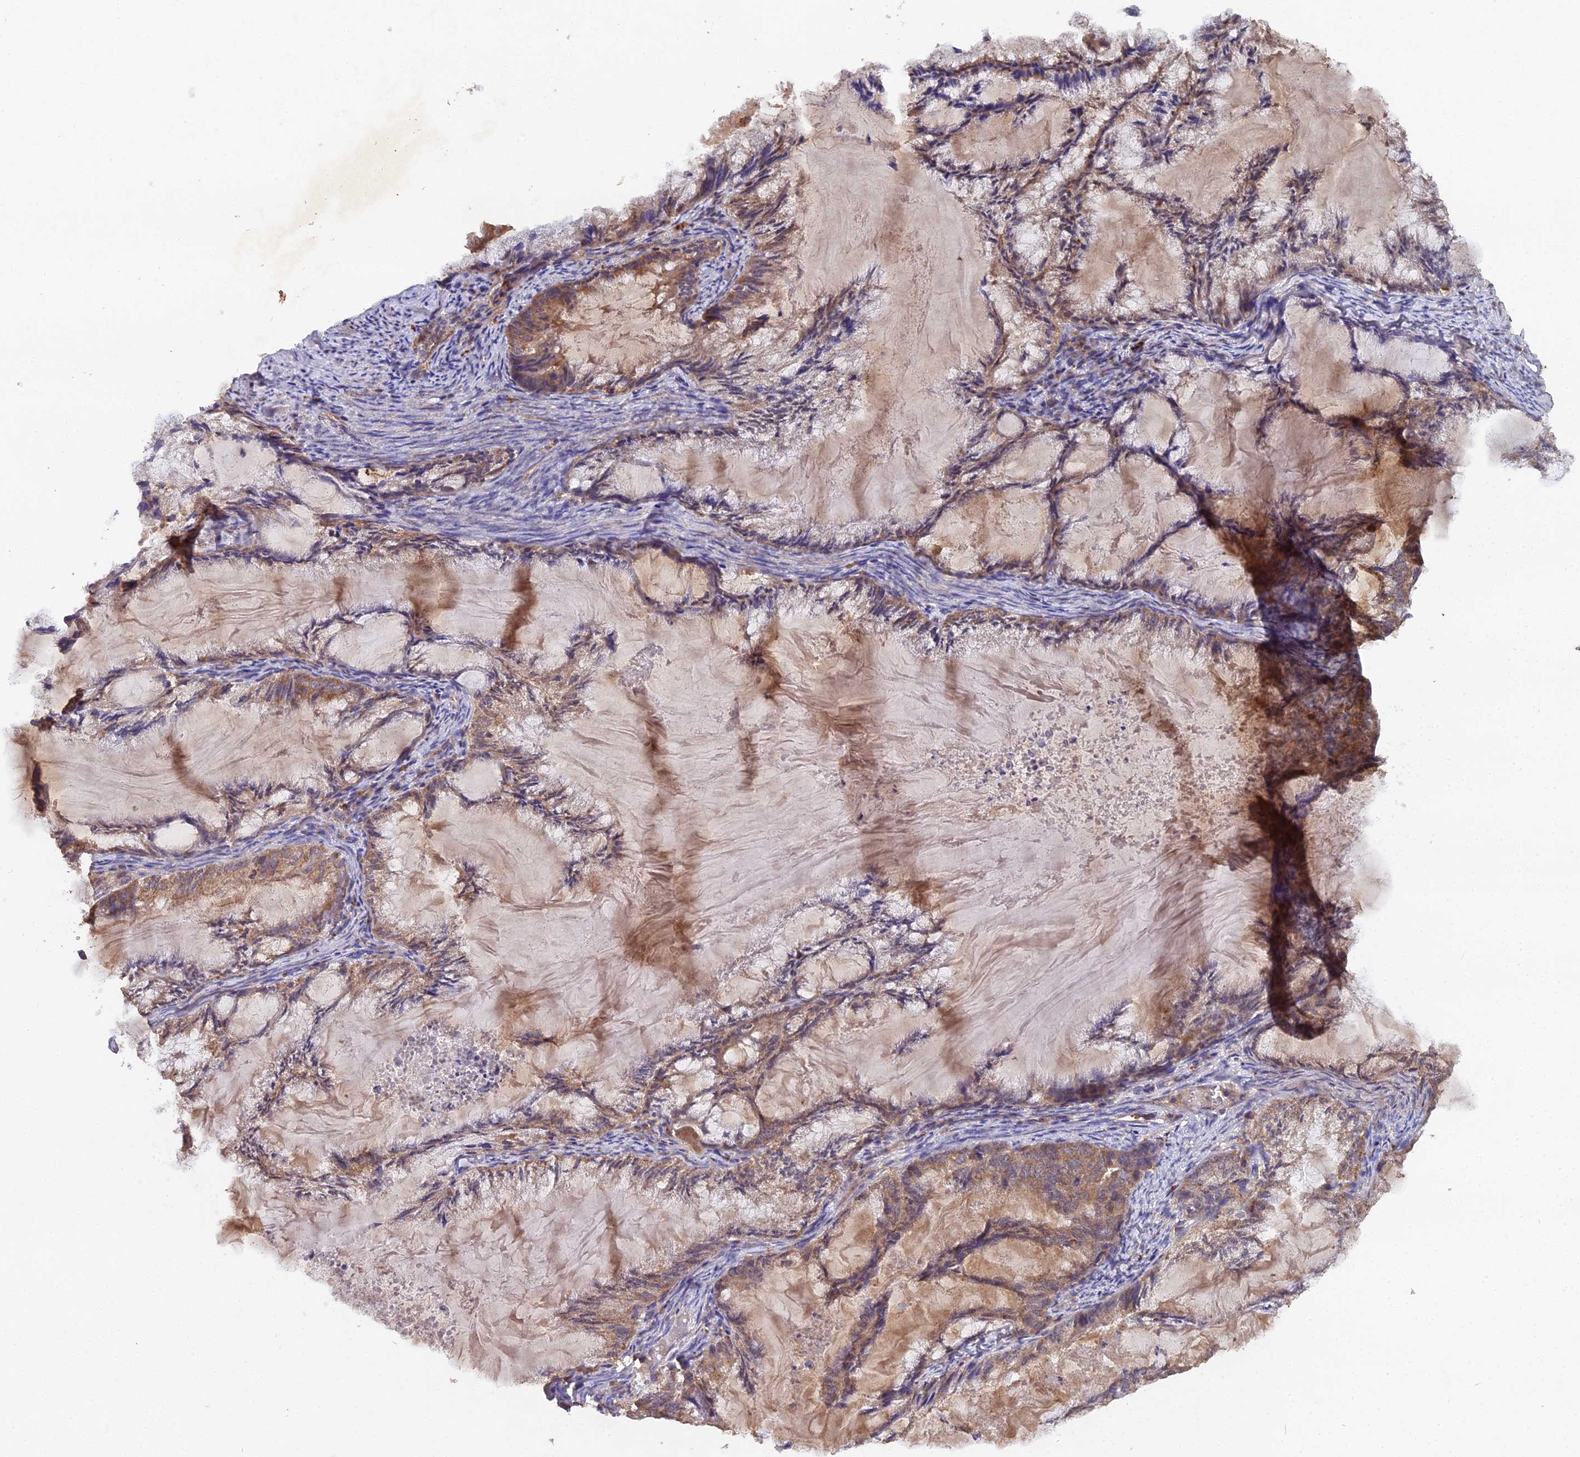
{"staining": {"intensity": "moderate", "quantity": "25%-75%", "location": "cytoplasmic/membranous"}, "tissue": "endometrial cancer", "cell_type": "Tumor cells", "image_type": "cancer", "snomed": [{"axis": "morphology", "description": "Adenocarcinoma, NOS"}, {"axis": "topography", "description": "Endometrium"}], "caption": "Immunohistochemistry (IHC) micrograph of adenocarcinoma (endometrial) stained for a protein (brown), which displays medium levels of moderate cytoplasmic/membranous staining in about 25%-75% of tumor cells.", "gene": "TMEM258", "patient": {"sex": "female", "age": 86}}